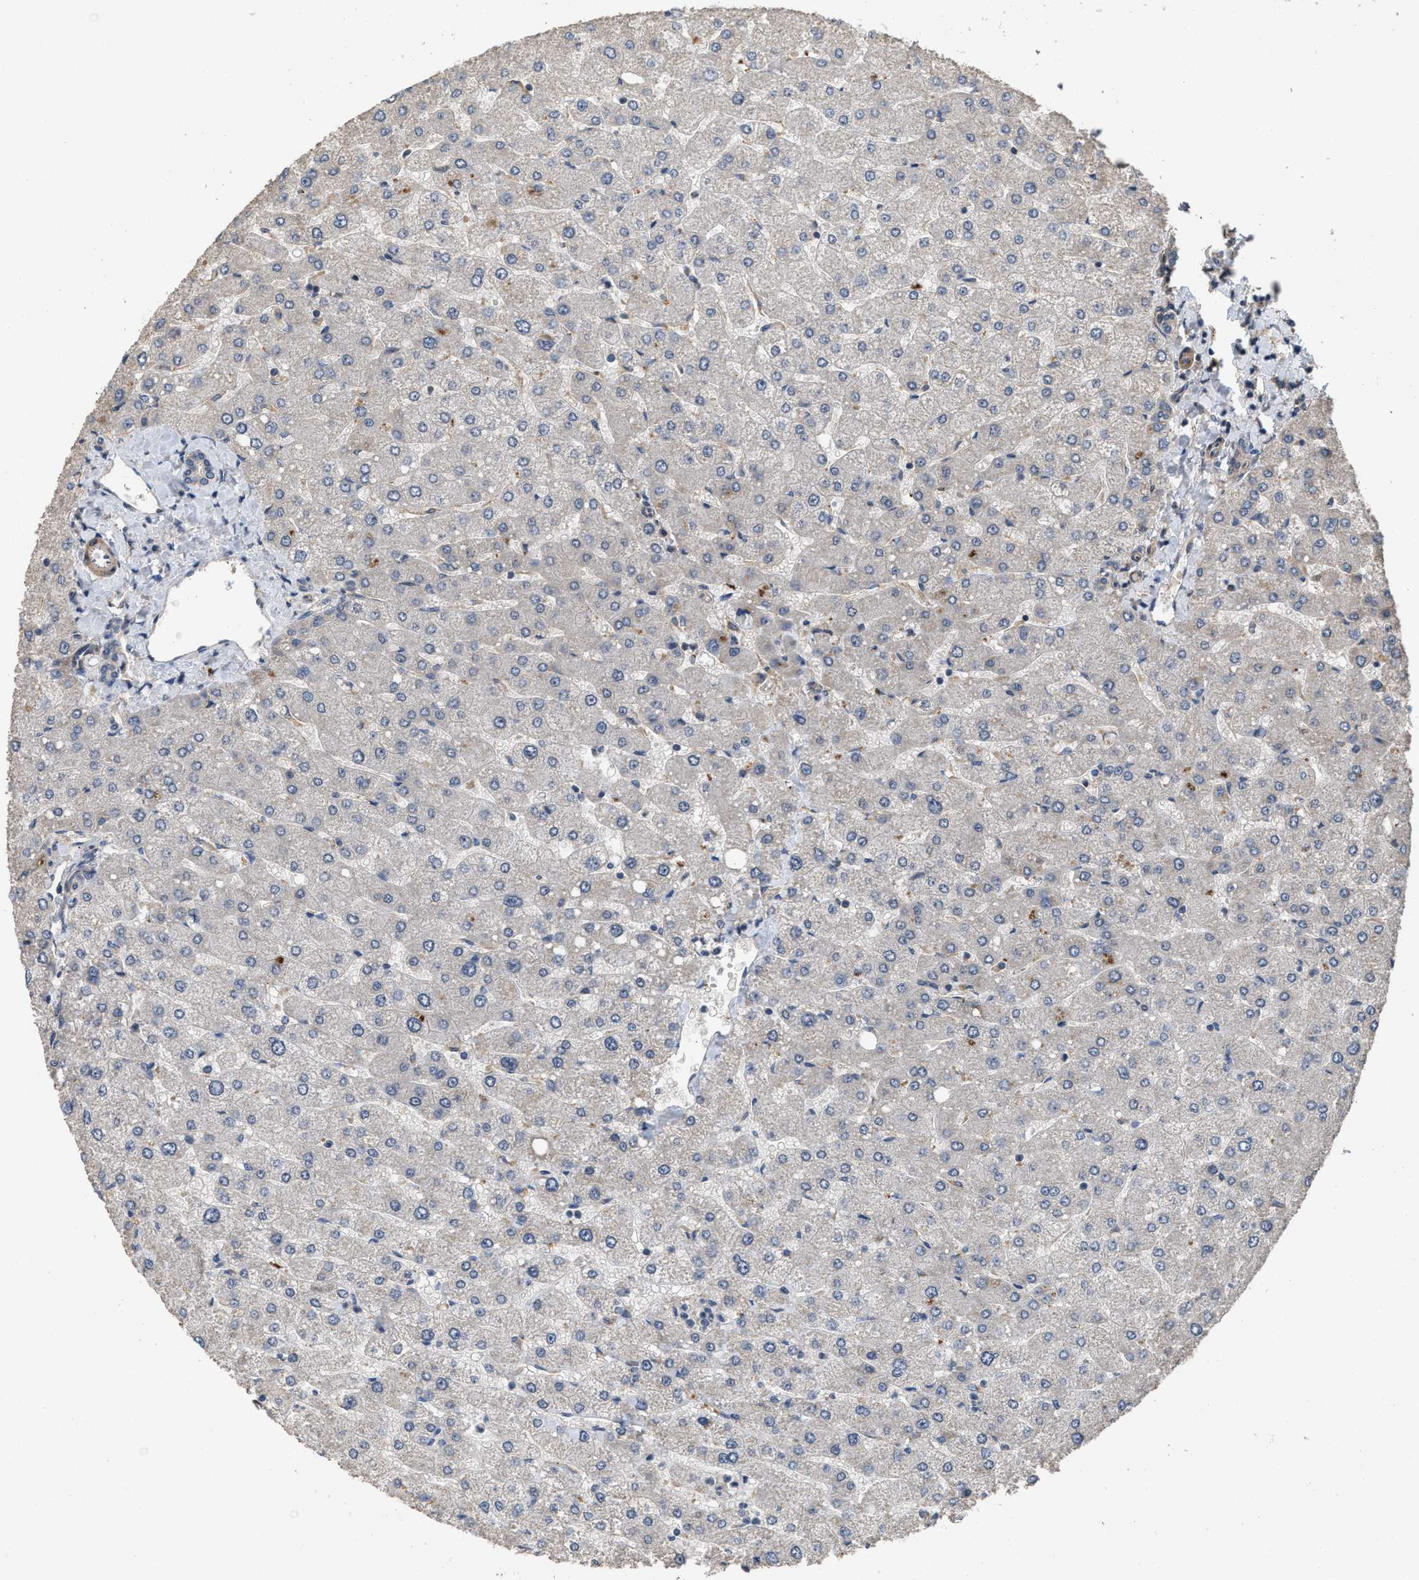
{"staining": {"intensity": "weak", "quantity": "<25%", "location": "cytoplasmic/membranous"}, "tissue": "liver", "cell_type": "Cholangiocytes", "image_type": "normal", "snomed": [{"axis": "morphology", "description": "Normal tissue, NOS"}, {"axis": "topography", "description": "Liver"}], "caption": "Protein analysis of normal liver reveals no significant positivity in cholangiocytes. Nuclei are stained in blue.", "gene": "UTRN", "patient": {"sex": "male", "age": 55}}